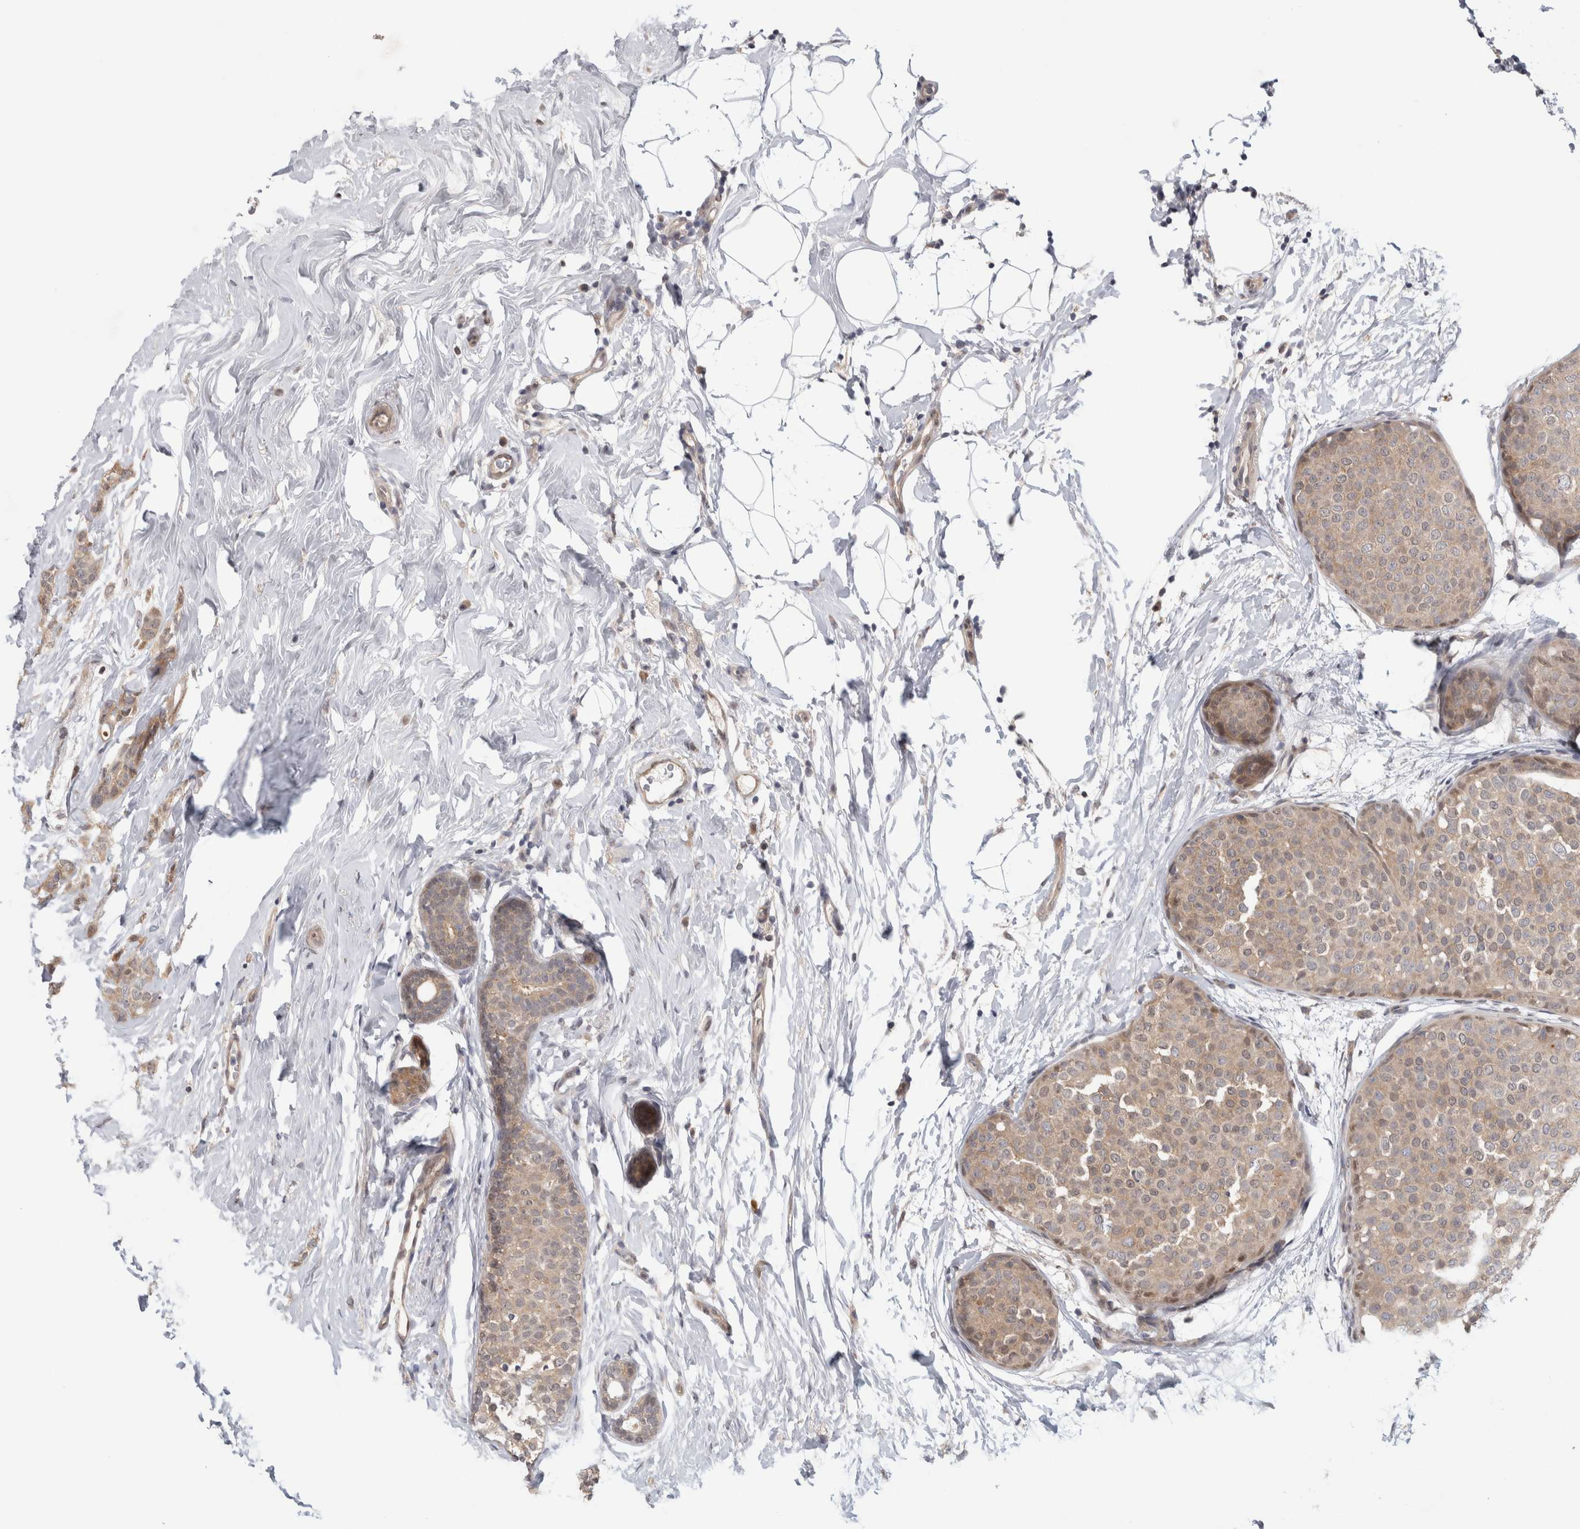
{"staining": {"intensity": "weak", "quantity": ">75%", "location": "cytoplasmic/membranous,nuclear"}, "tissue": "breast cancer", "cell_type": "Tumor cells", "image_type": "cancer", "snomed": [{"axis": "morphology", "description": "Lobular carcinoma, in situ"}, {"axis": "morphology", "description": "Lobular carcinoma"}, {"axis": "topography", "description": "Breast"}], "caption": "Breast cancer (lobular carcinoma) was stained to show a protein in brown. There is low levels of weak cytoplasmic/membranous and nuclear expression in about >75% of tumor cells. Nuclei are stained in blue.", "gene": "PIGP", "patient": {"sex": "female", "age": 41}}